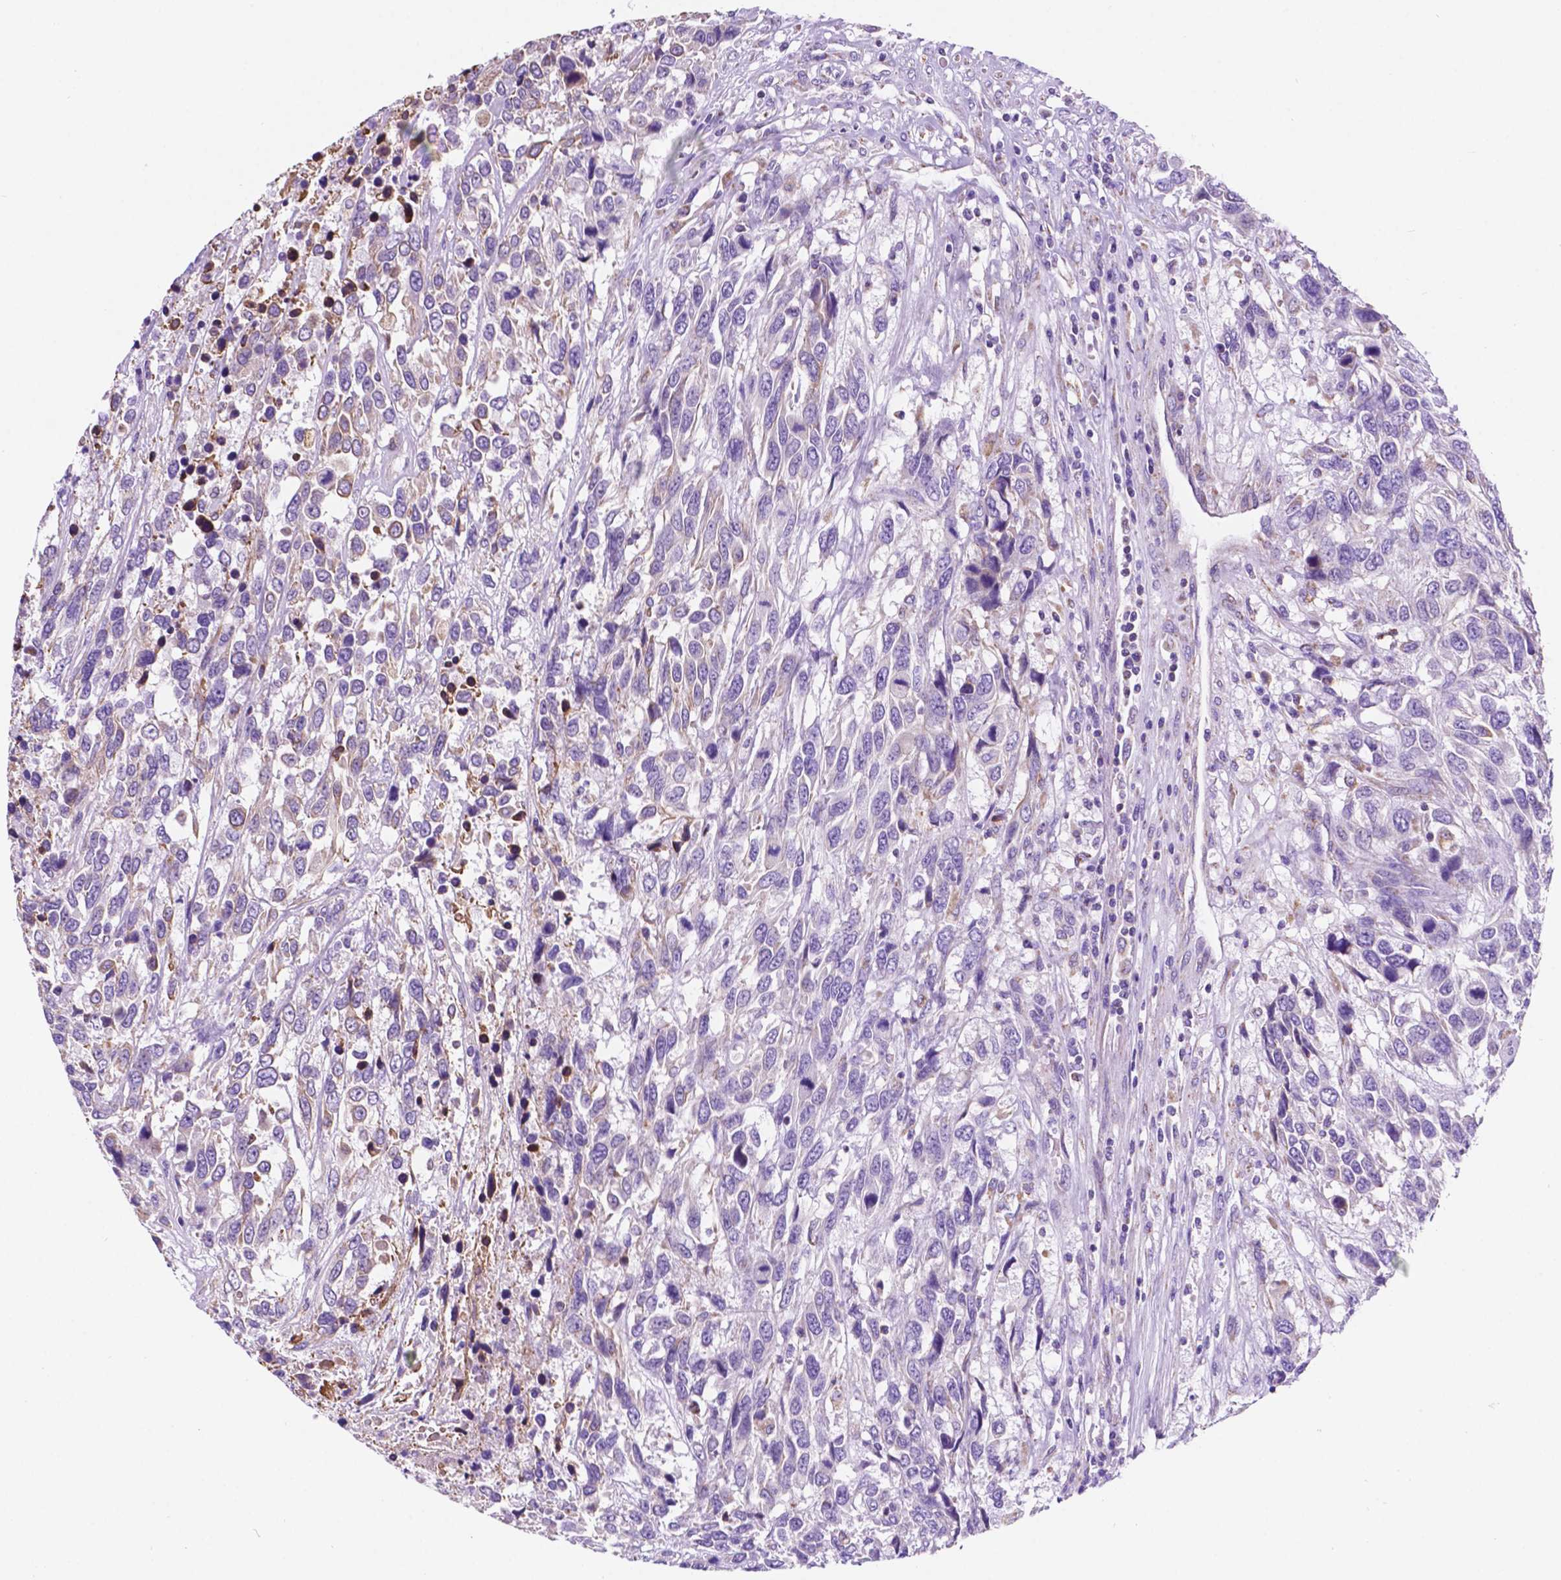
{"staining": {"intensity": "negative", "quantity": "none", "location": "none"}, "tissue": "urothelial cancer", "cell_type": "Tumor cells", "image_type": "cancer", "snomed": [{"axis": "morphology", "description": "Urothelial carcinoma, High grade"}, {"axis": "topography", "description": "Urinary bladder"}], "caption": "There is no significant staining in tumor cells of urothelial cancer.", "gene": "TRPV5", "patient": {"sex": "female", "age": 70}}